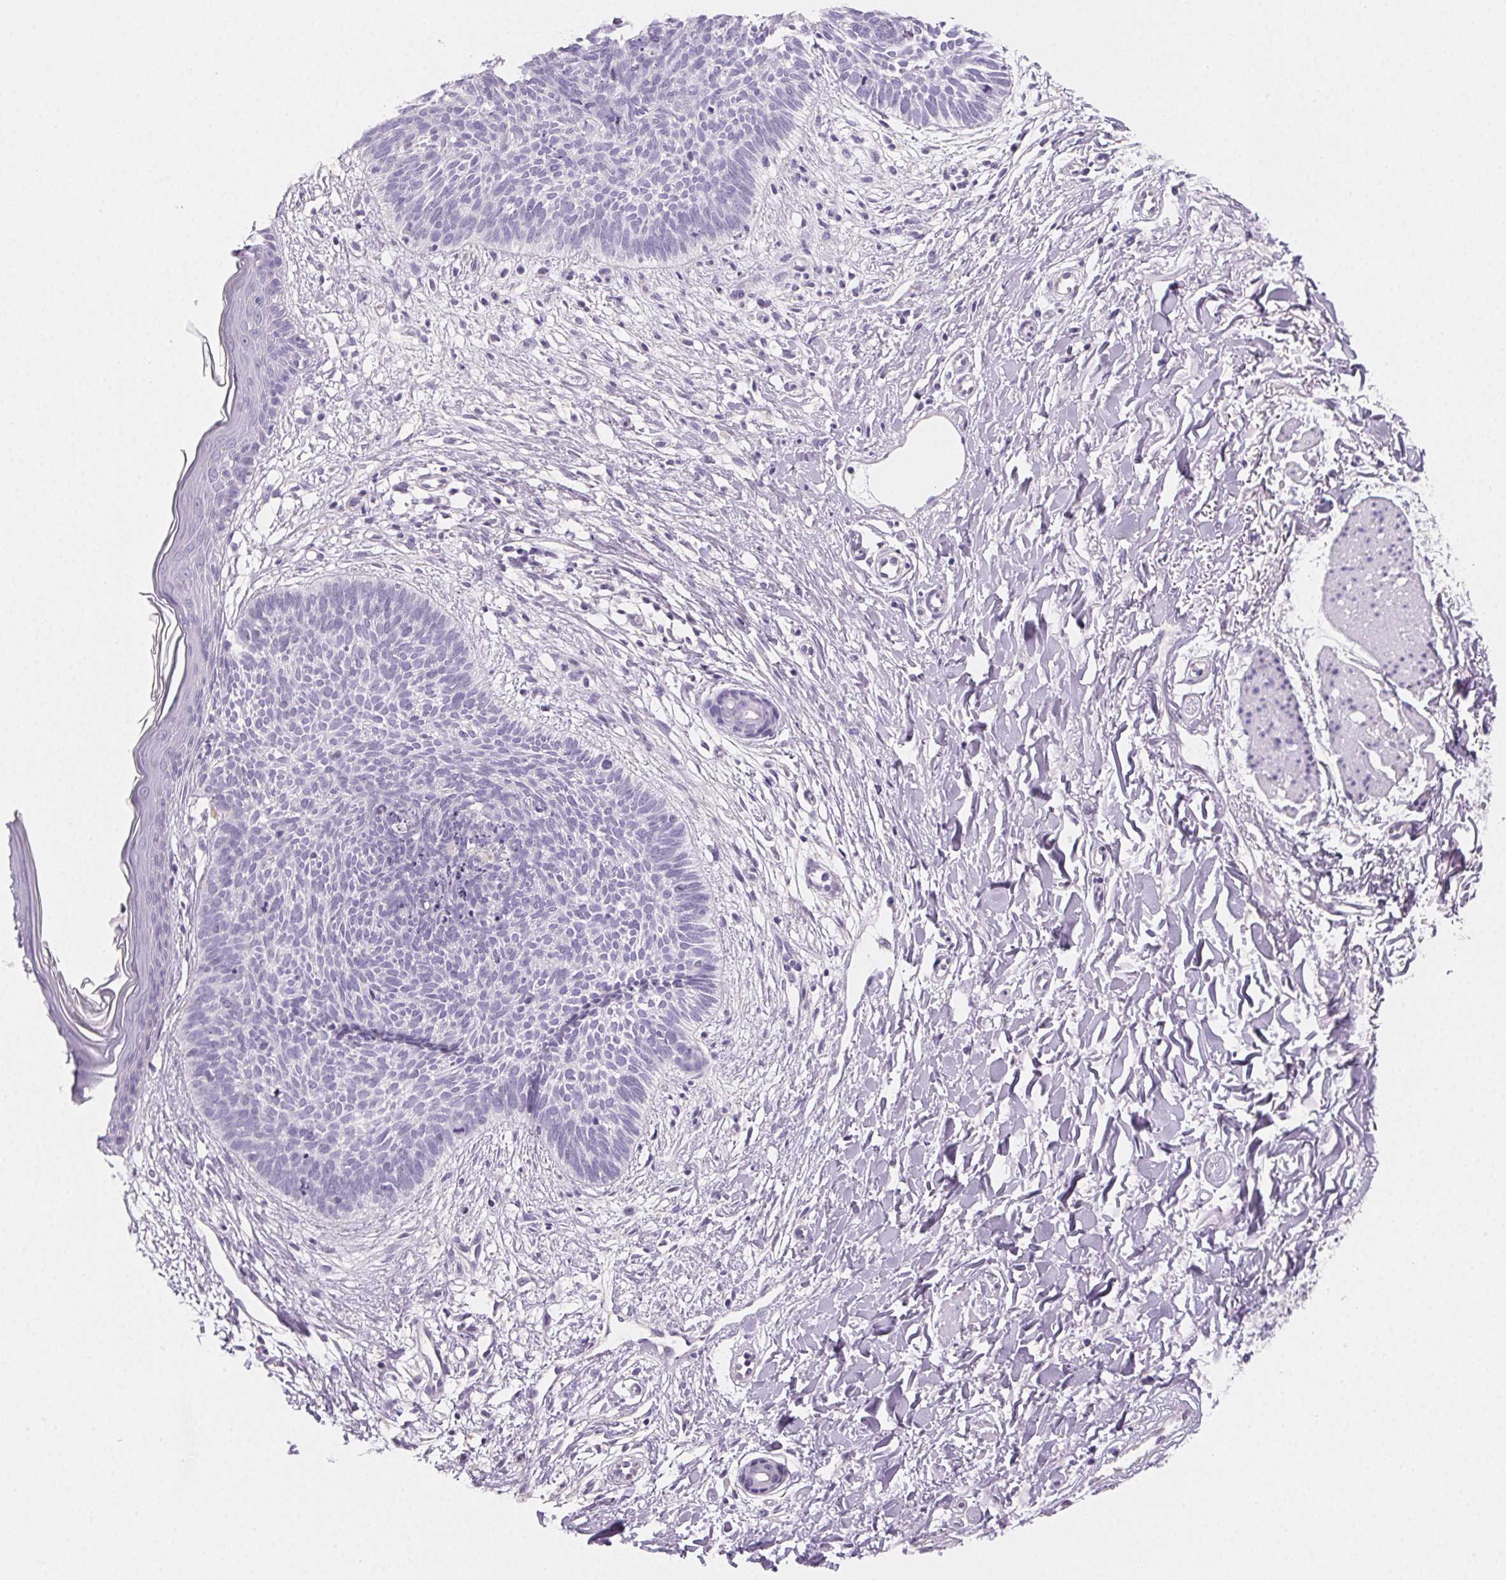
{"staining": {"intensity": "negative", "quantity": "none", "location": "none"}, "tissue": "skin cancer", "cell_type": "Tumor cells", "image_type": "cancer", "snomed": [{"axis": "morphology", "description": "Basal cell carcinoma"}, {"axis": "topography", "description": "Skin"}], "caption": "An image of skin cancer stained for a protein shows no brown staining in tumor cells.", "gene": "PRSS3", "patient": {"sex": "female", "age": 84}}